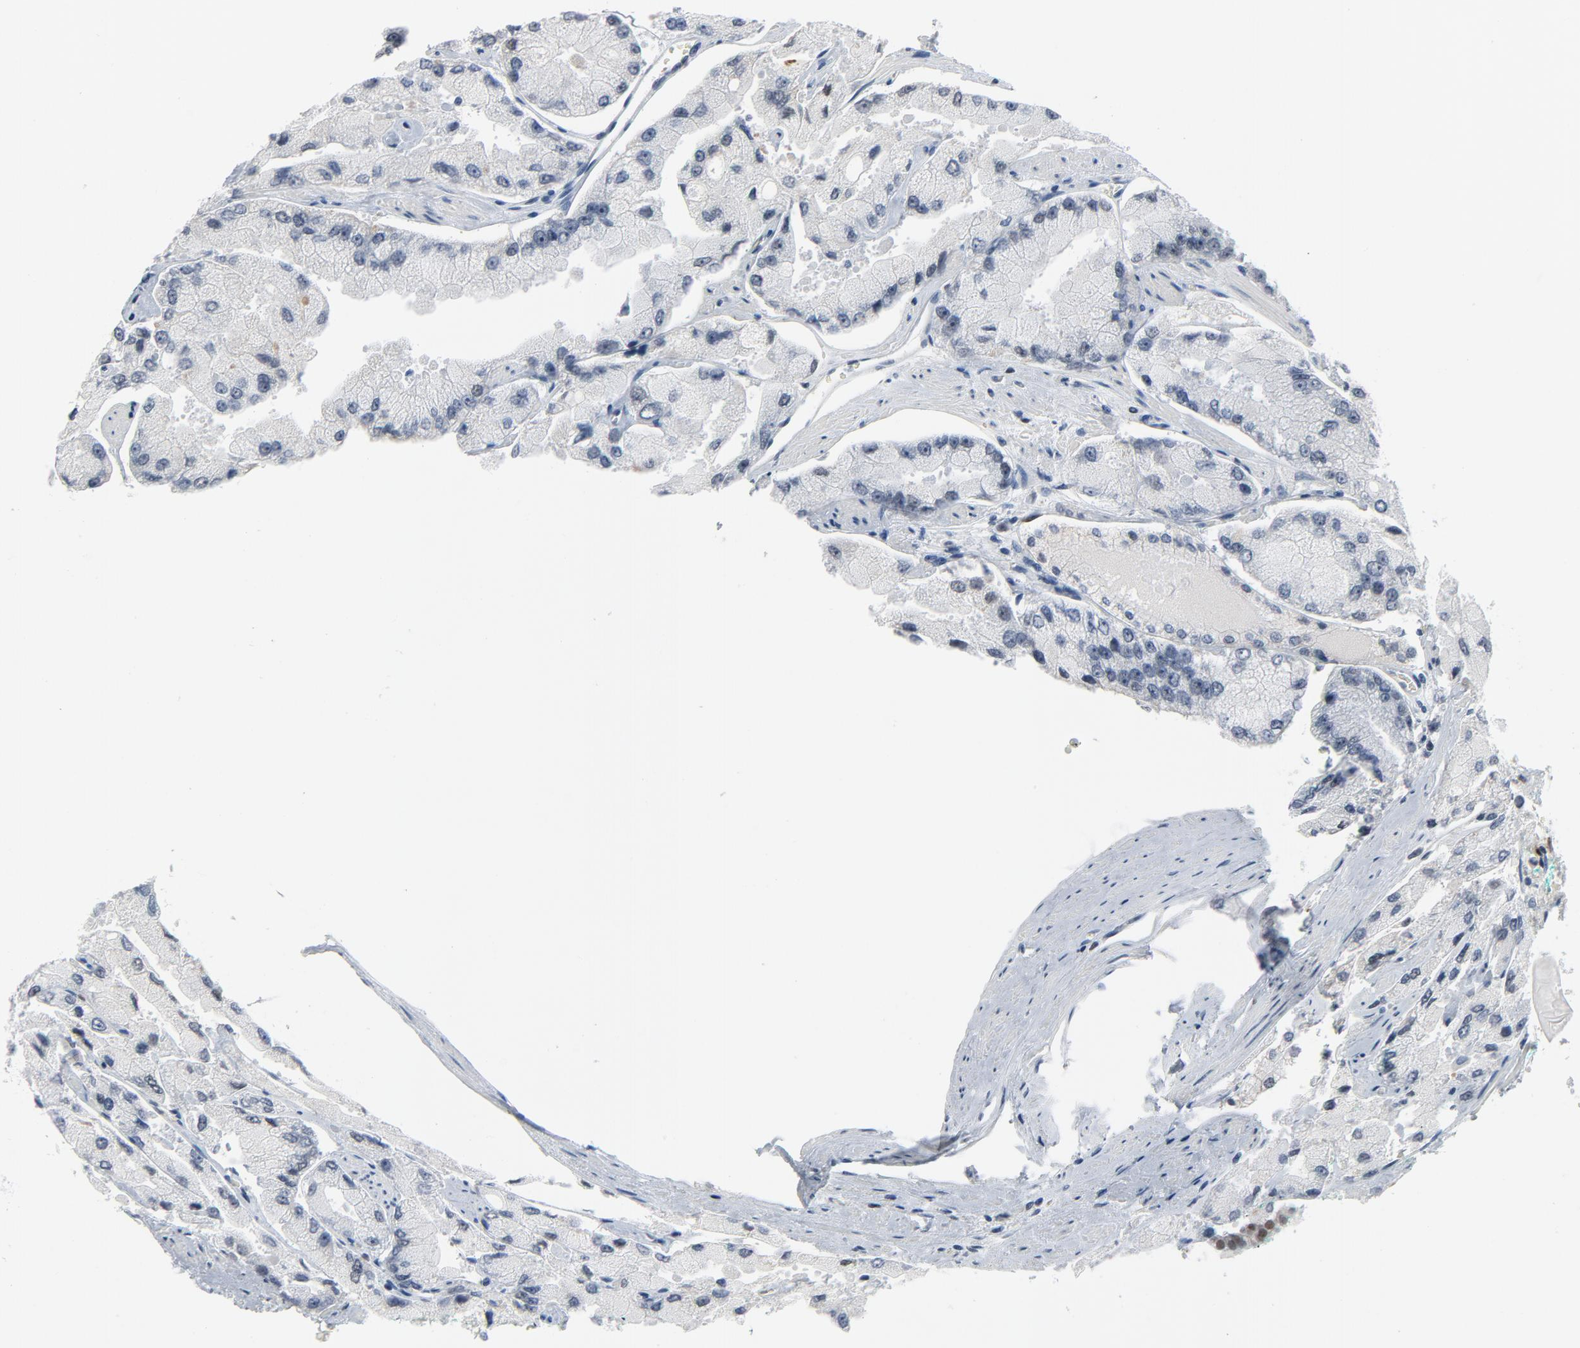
{"staining": {"intensity": "weak", "quantity": "<25%", "location": "nuclear"}, "tissue": "prostate cancer", "cell_type": "Tumor cells", "image_type": "cancer", "snomed": [{"axis": "morphology", "description": "Adenocarcinoma, High grade"}, {"axis": "topography", "description": "Prostate"}], "caption": "Micrograph shows no significant protein positivity in tumor cells of adenocarcinoma (high-grade) (prostate). (DAB (3,3'-diaminobenzidine) immunohistochemistry (IHC), high magnification).", "gene": "FOXP1", "patient": {"sex": "male", "age": 58}}